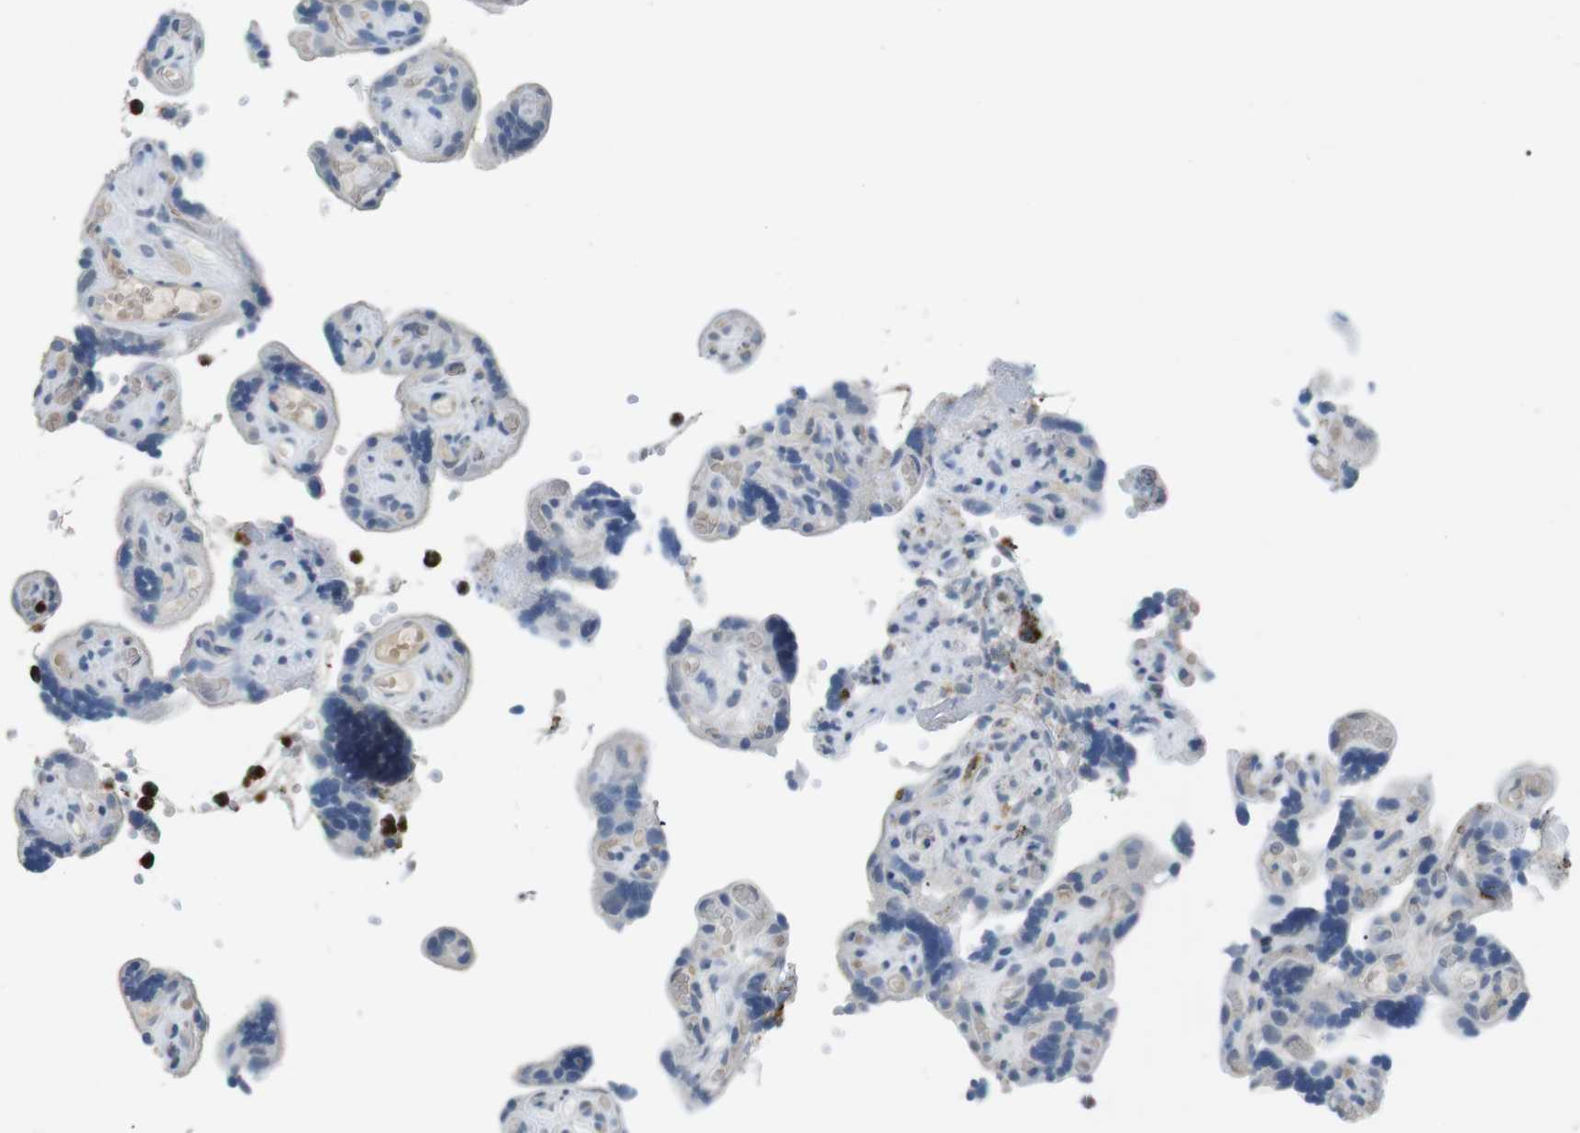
{"staining": {"intensity": "negative", "quantity": "none", "location": "none"}, "tissue": "placenta", "cell_type": "Decidual cells", "image_type": "normal", "snomed": [{"axis": "morphology", "description": "Normal tissue, NOS"}, {"axis": "topography", "description": "Placenta"}], "caption": "The immunohistochemistry histopathology image has no significant staining in decidual cells of placenta. (Stains: DAB immunohistochemistry (IHC) with hematoxylin counter stain, Microscopy: brightfield microscopy at high magnification).", "gene": "GZMM", "patient": {"sex": "female", "age": 30}}